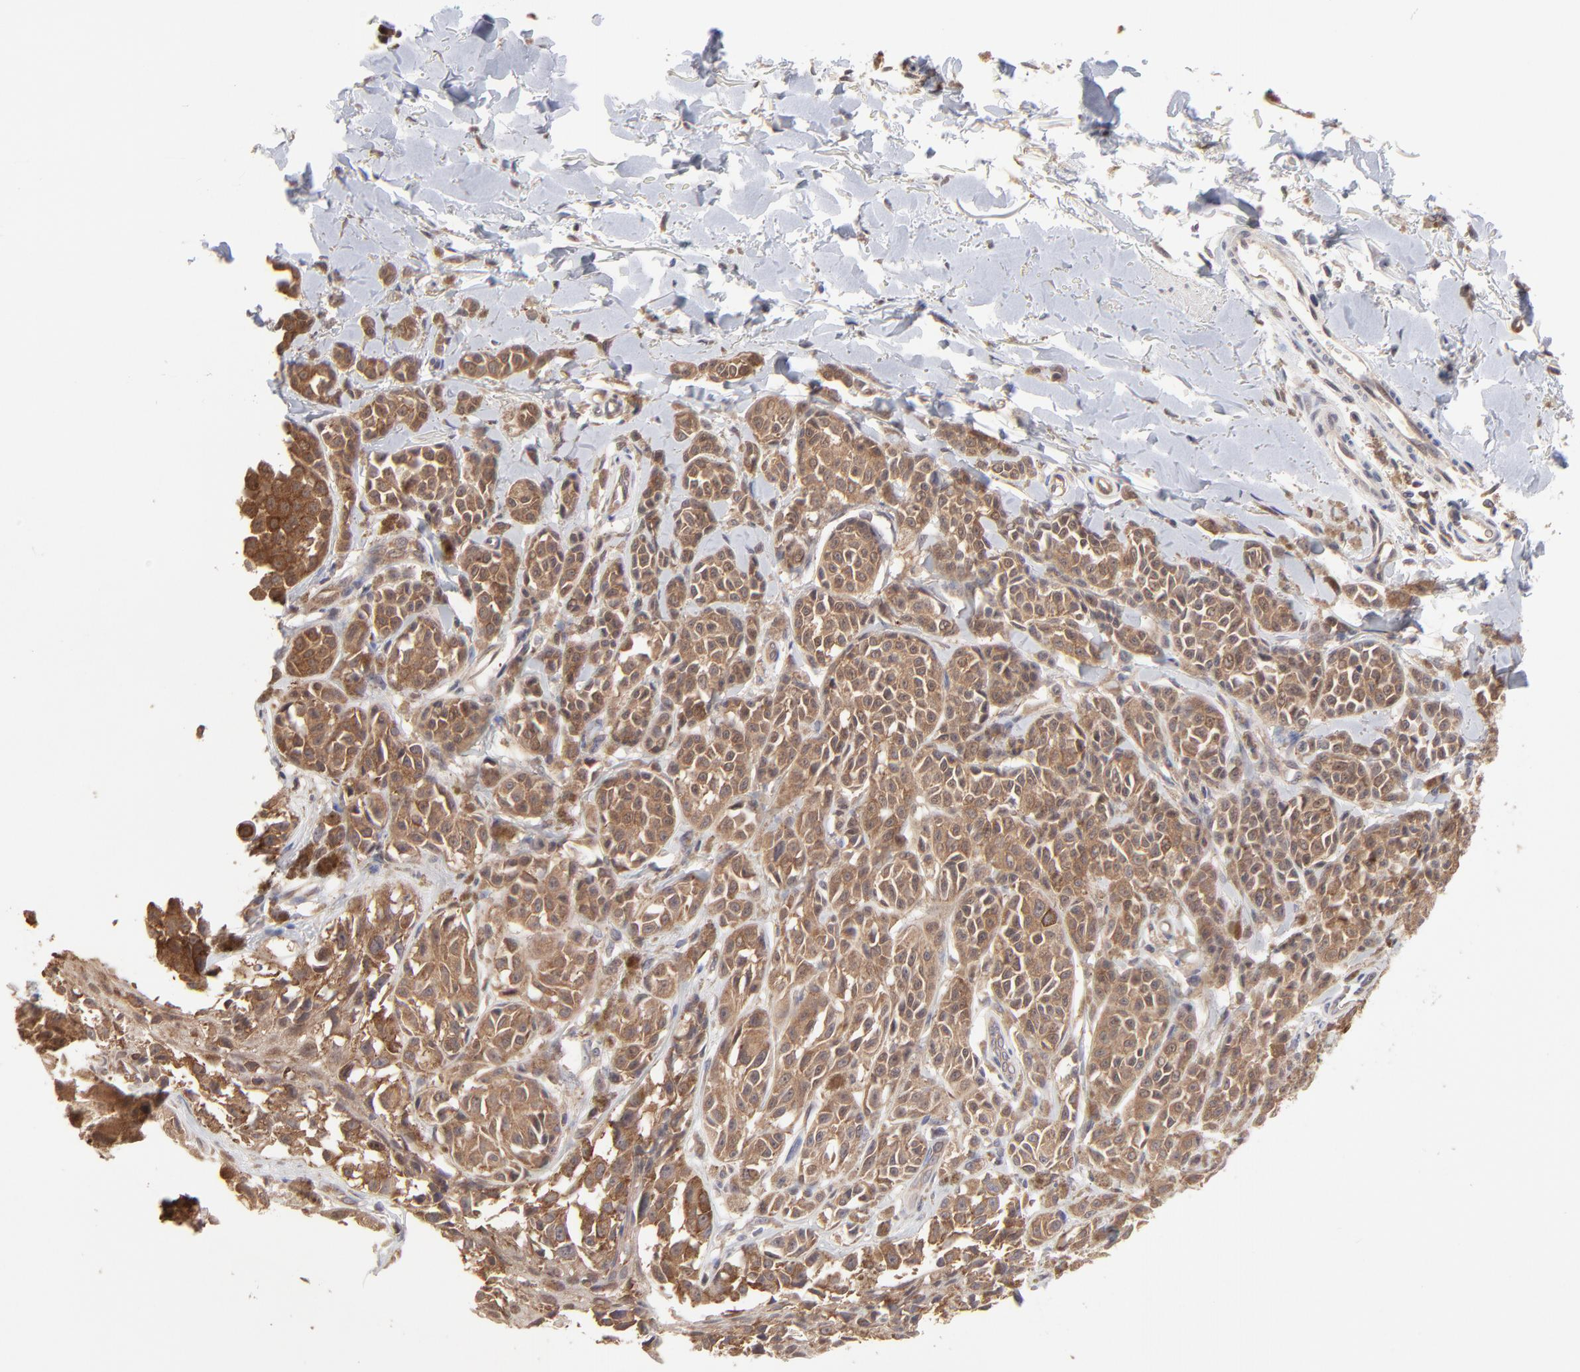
{"staining": {"intensity": "moderate", "quantity": ">75%", "location": "cytoplasmic/membranous"}, "tissue": "melanoma", "cell_type": "Tumor cells", "image_type": "cancer", "snomed": [{"axis": "morphology", "description": "Malignant melanoma, NOS"}, {"axis": "topography", "description": "Skin"}], "caption": "Brown immunohistochemical staining in melanoma reveals moderate cytoplasmic/membranous positivity in approximately >75% of tumor cells. (DAB IHC, brown staining for protein, blue staining for nuclei).", "gene": "GART", "patient": {"sex": "female", "age": 38}}